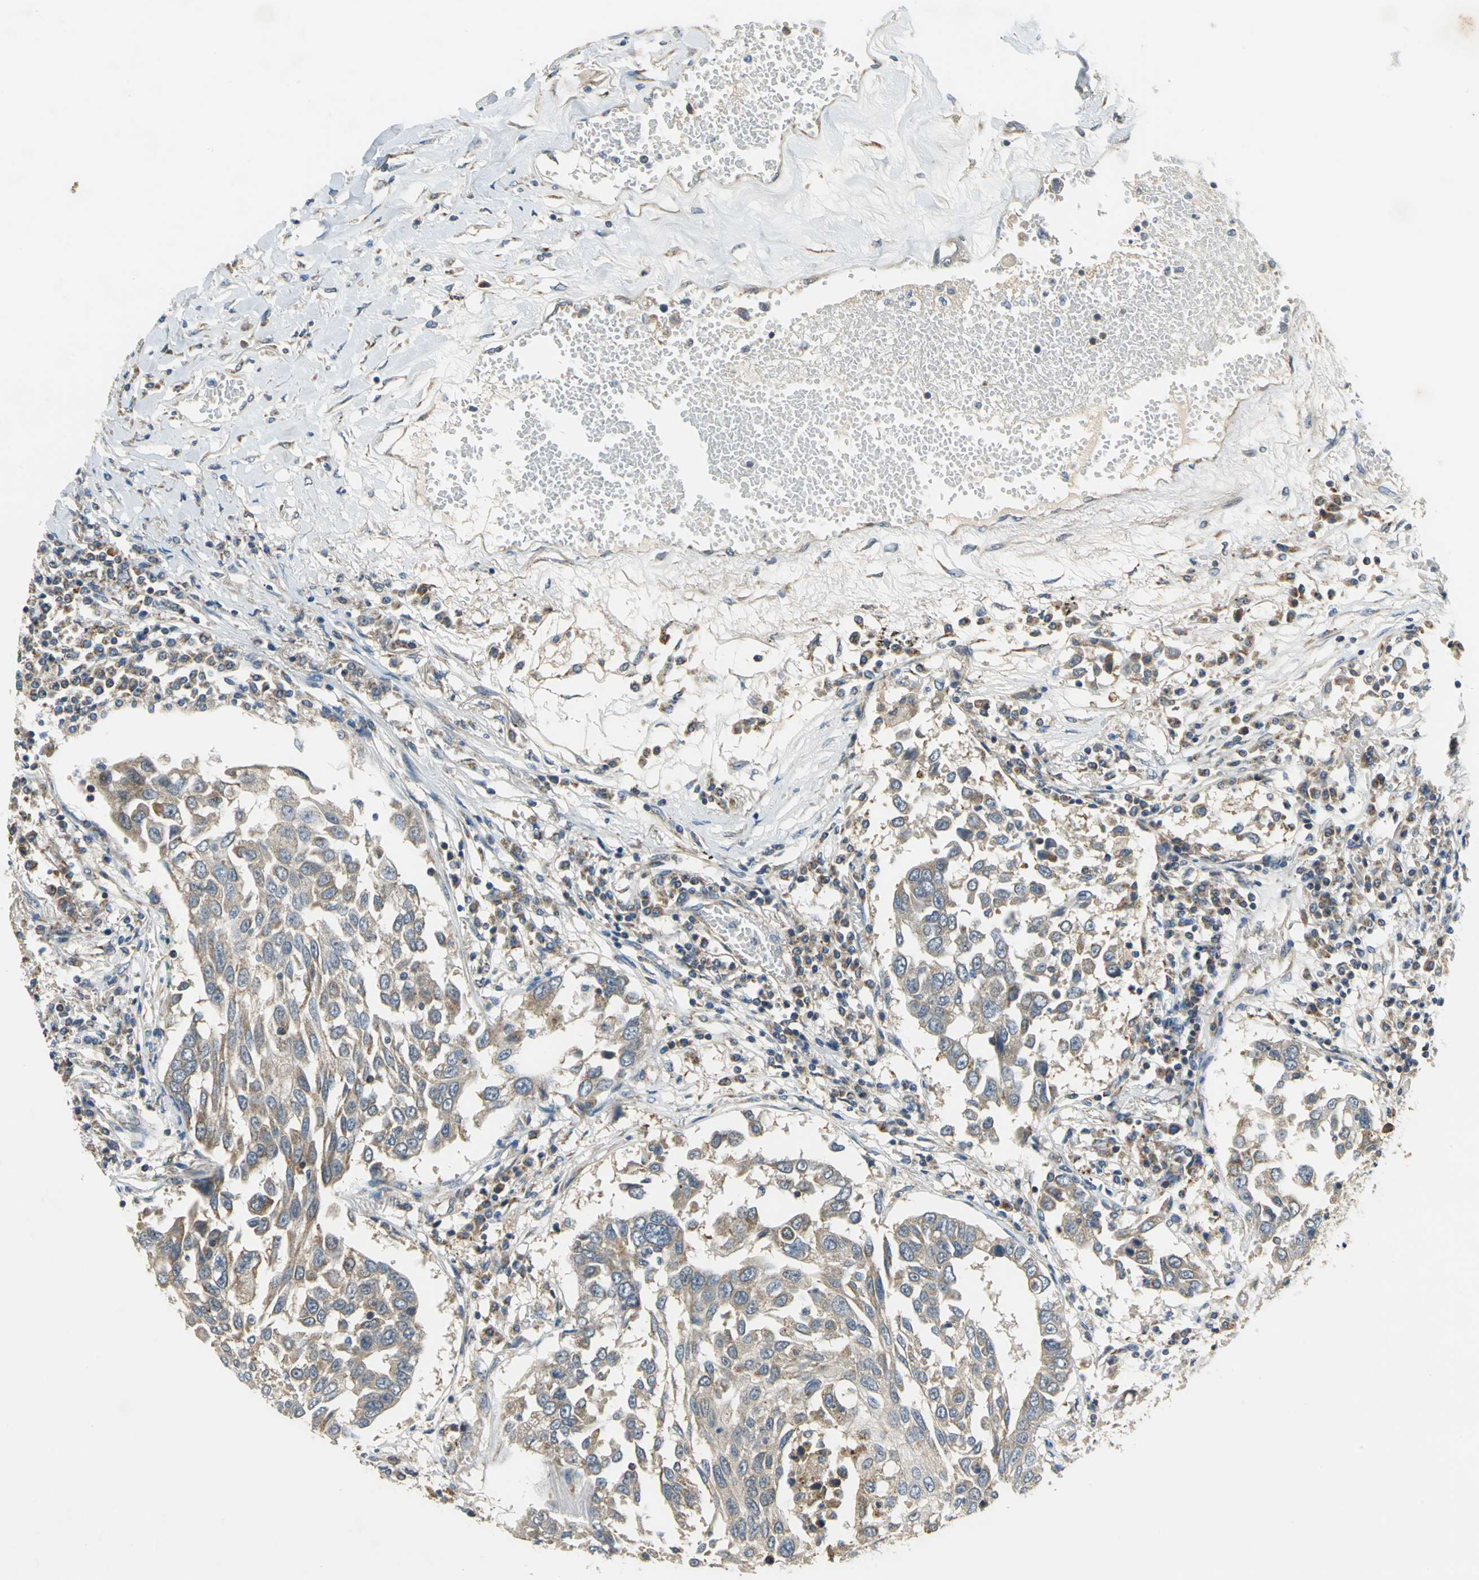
{"staining": {"intensity": "weak", "quantity": ">75%", "location": "cytoplasmic/membranous"}, "tissue": "lung cancer", "cell_type": "Tumor cells", "image_type": "cancer", "snomed": [{"axis": "morphology", "description": "Squamous cell carcinoma, NOS"}, {"axis": "topography", "description": "Lung"}], "caption": "The photomicrograph shows staining of lung cancer, revealing weak cytoplasmic/membranous protein staining (brown color) within tumor cells. (brown staining indicates protein expression, while blue staining denotes nuclei).", "gene": "TRAK1", "patient": {"sex": "male", "age": 71}}